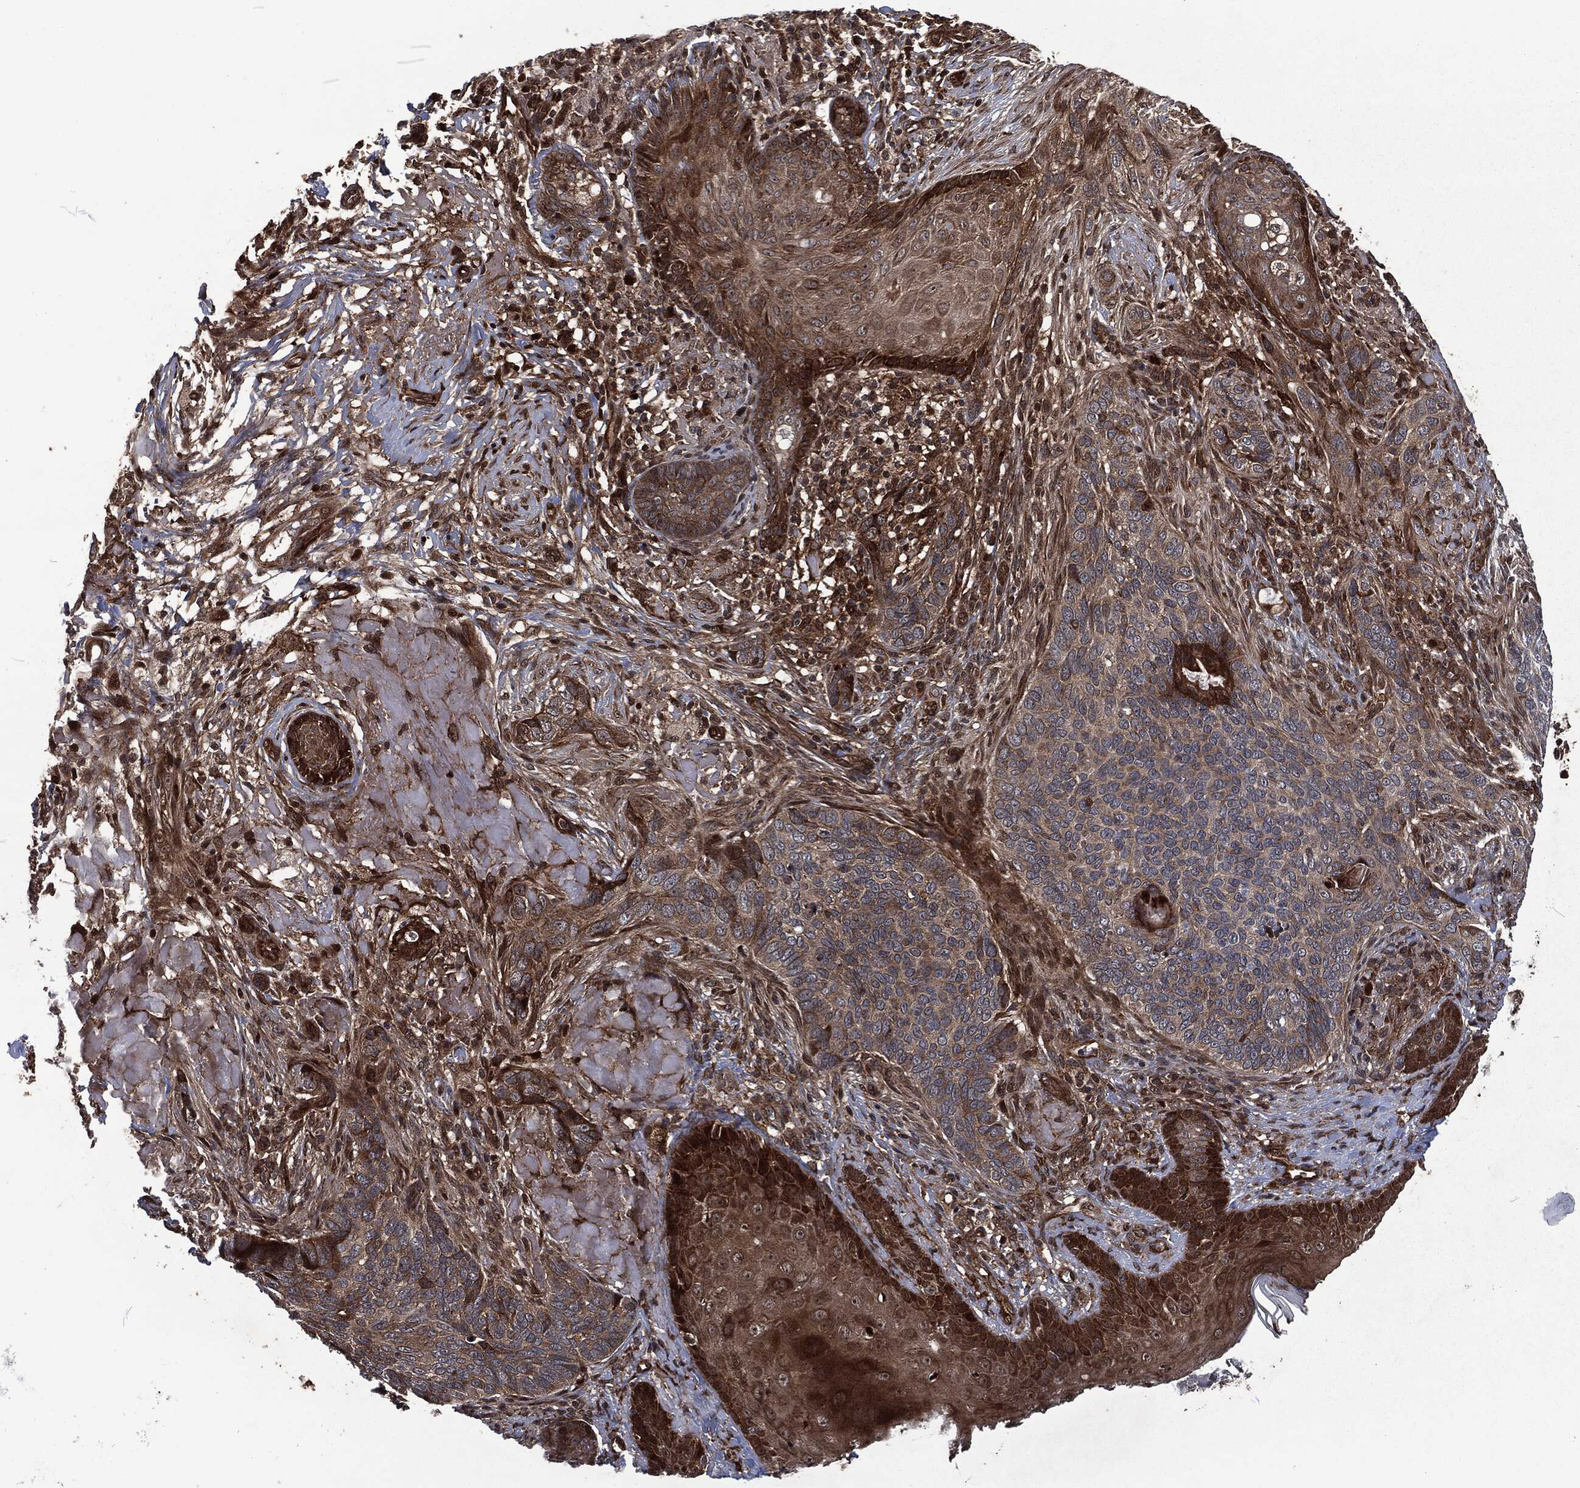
{"staining": {"intensity": "moderate", "quantity": "25%-75%", "location": "cytoplasmic/membranous"}, "tissue": "skin cancer", "cell_type": "Tumor cells", "image_type": "cancer", "snomed": [{"axis": "morphology", "description": "Basal cell carcinoma"}, {"axis": "topography", "description": "Skin"}], "caption": "Immunohistochemical staining of basal cell carcinoma (skin) exhibits medium levels of moderate cytoplasmic/membranous expression in approximately 25%-75% of tumor cells.", "gene": "CMPK2", "patient": {"sex": "male", "age": 91}}